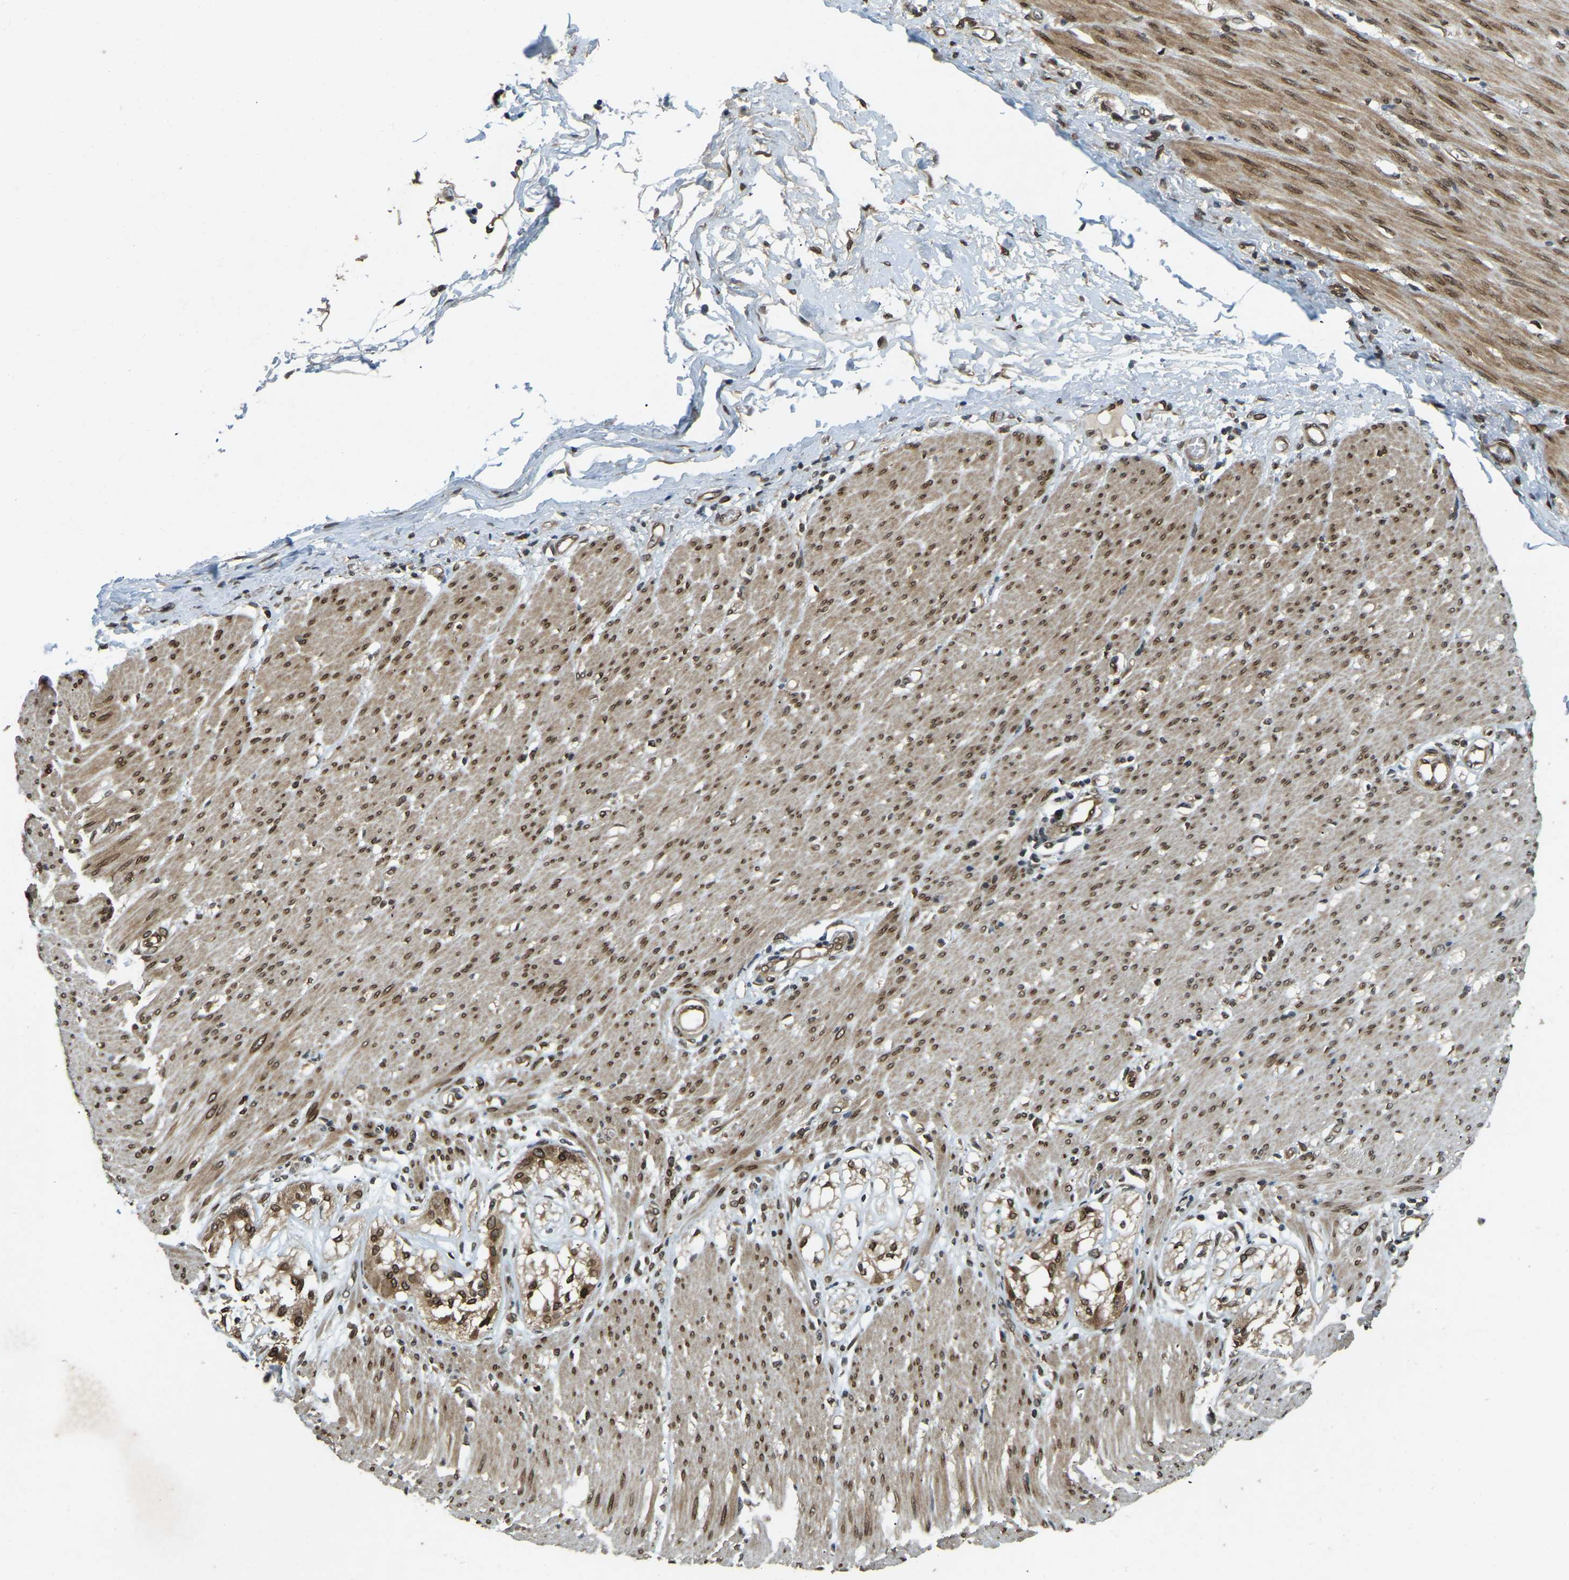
{"staining": {"intensity": "moderate", "quantity": ">75%", "location": "cytoplasmic/membranous,nuclear"}, "tissue": "adipose tissue", "cell_type": "Adipocytes", "image_type": "normal", "snomed": [{"axis": "morphology", "description": "Normal tissue, NOS"}, {"axis": "morphology", "description": "Adenocarcinoma, NOS"}, {"axis": "topography", "description": "Colon"}, {"axis": "topography", "description": "Peripheral nerve tissue"}], "caption": "Benign adipose tissue displays moderate cytoplasmic/membranous,nuclear positivity in about >75% of adipocytes, visualized by immunohistochemistry. (Stains: DAB in brown, nuclei in blue, Microscopy: brightfield microscopy at high magnification).", "gene": "SYNE1", "patient": {"sex": "male", "age": 14}}